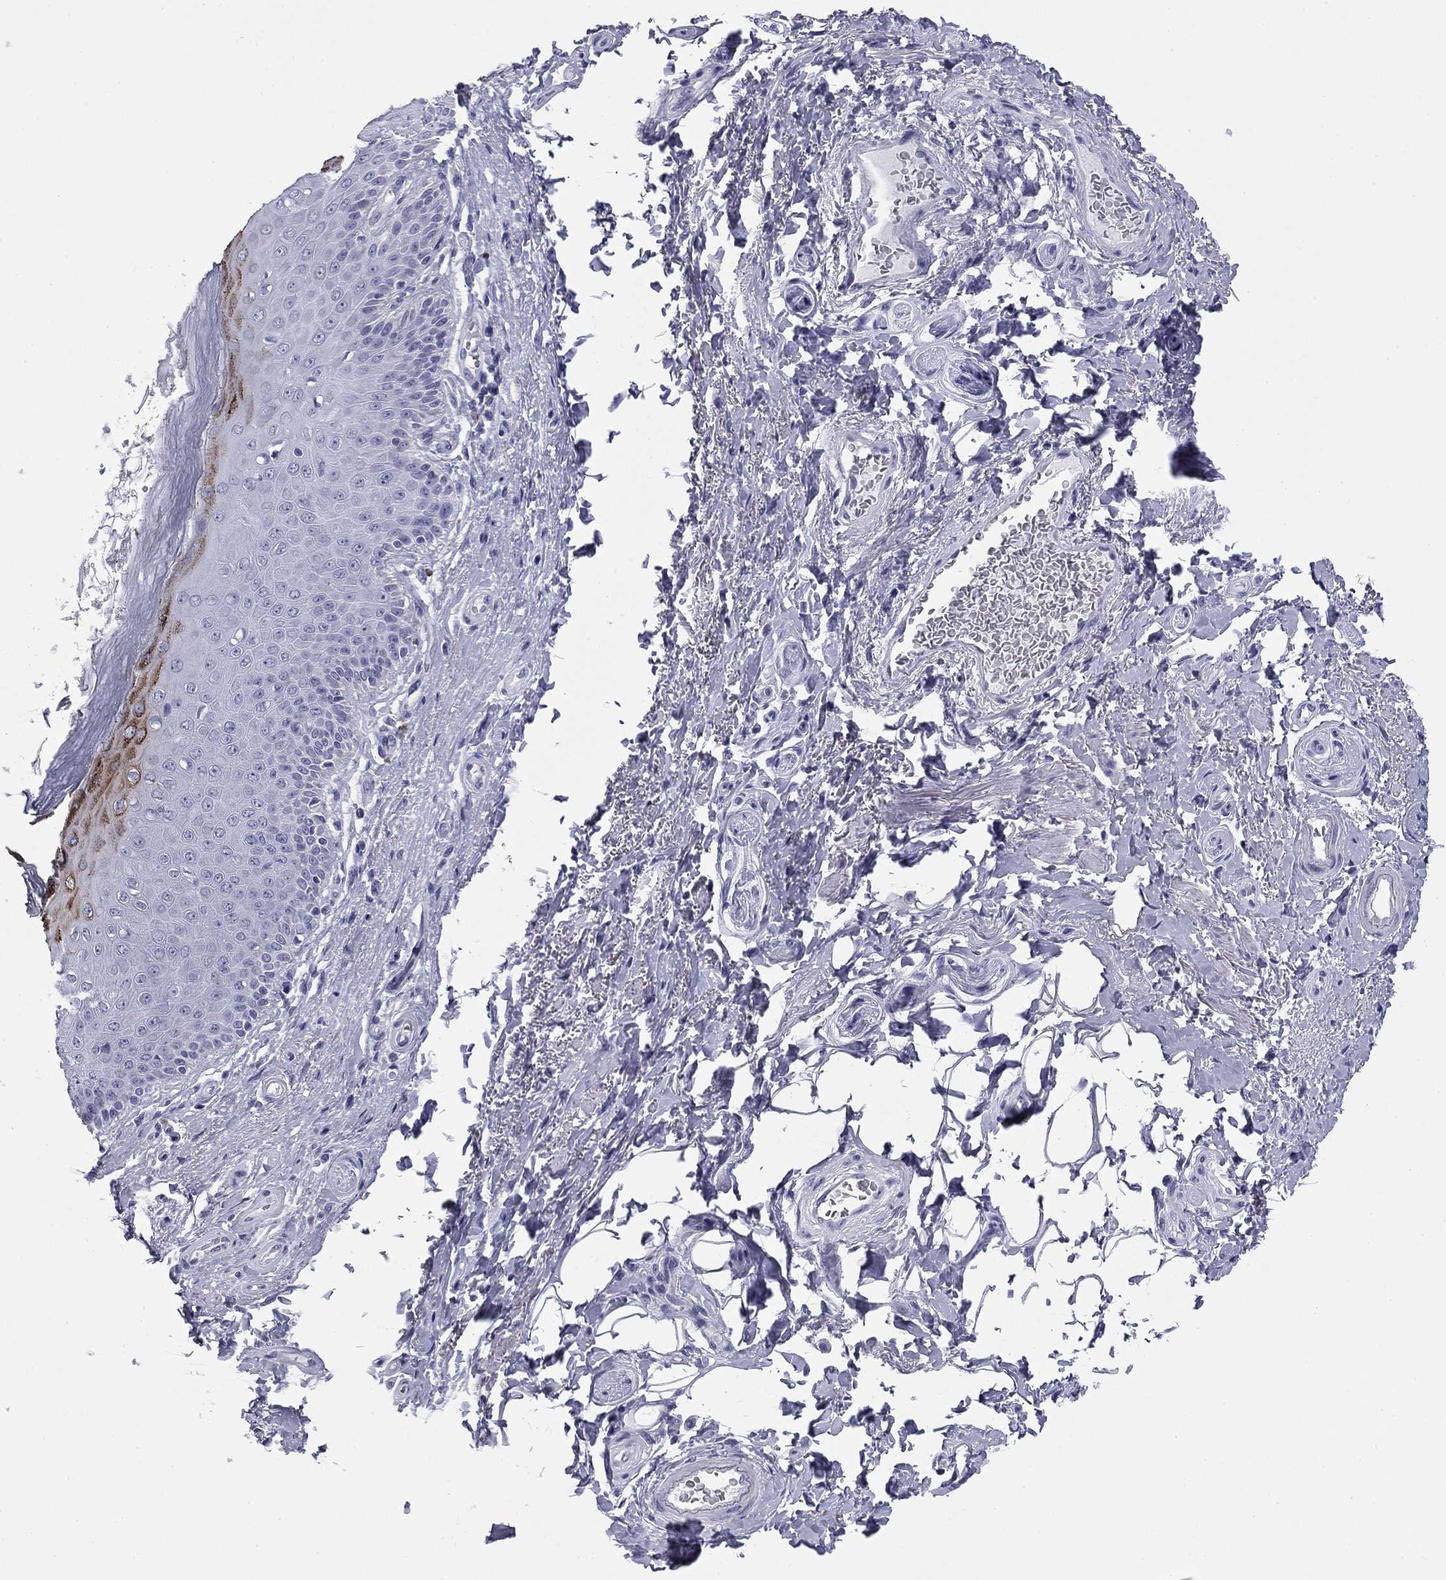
{"staining": {"intensity": "negative", "quantity": "none", "location": "none"}, "tissue": "soft tissue", "cell_type": "Fibroblasts", "image_type": "normal", "snomed": [{"axis": "morphology", "description": "Normal tissue, NOS"}, {"axis": "topography", "description": "Peripheral nerve tissue"}], "caption": "This is an immunohistochemistry (IHC) photomicrograph of unremarkable soft tissue. There is no staining in fibroblasts.", "gene": "ZP2", "patient": {"sex": "male", "age": 51}}